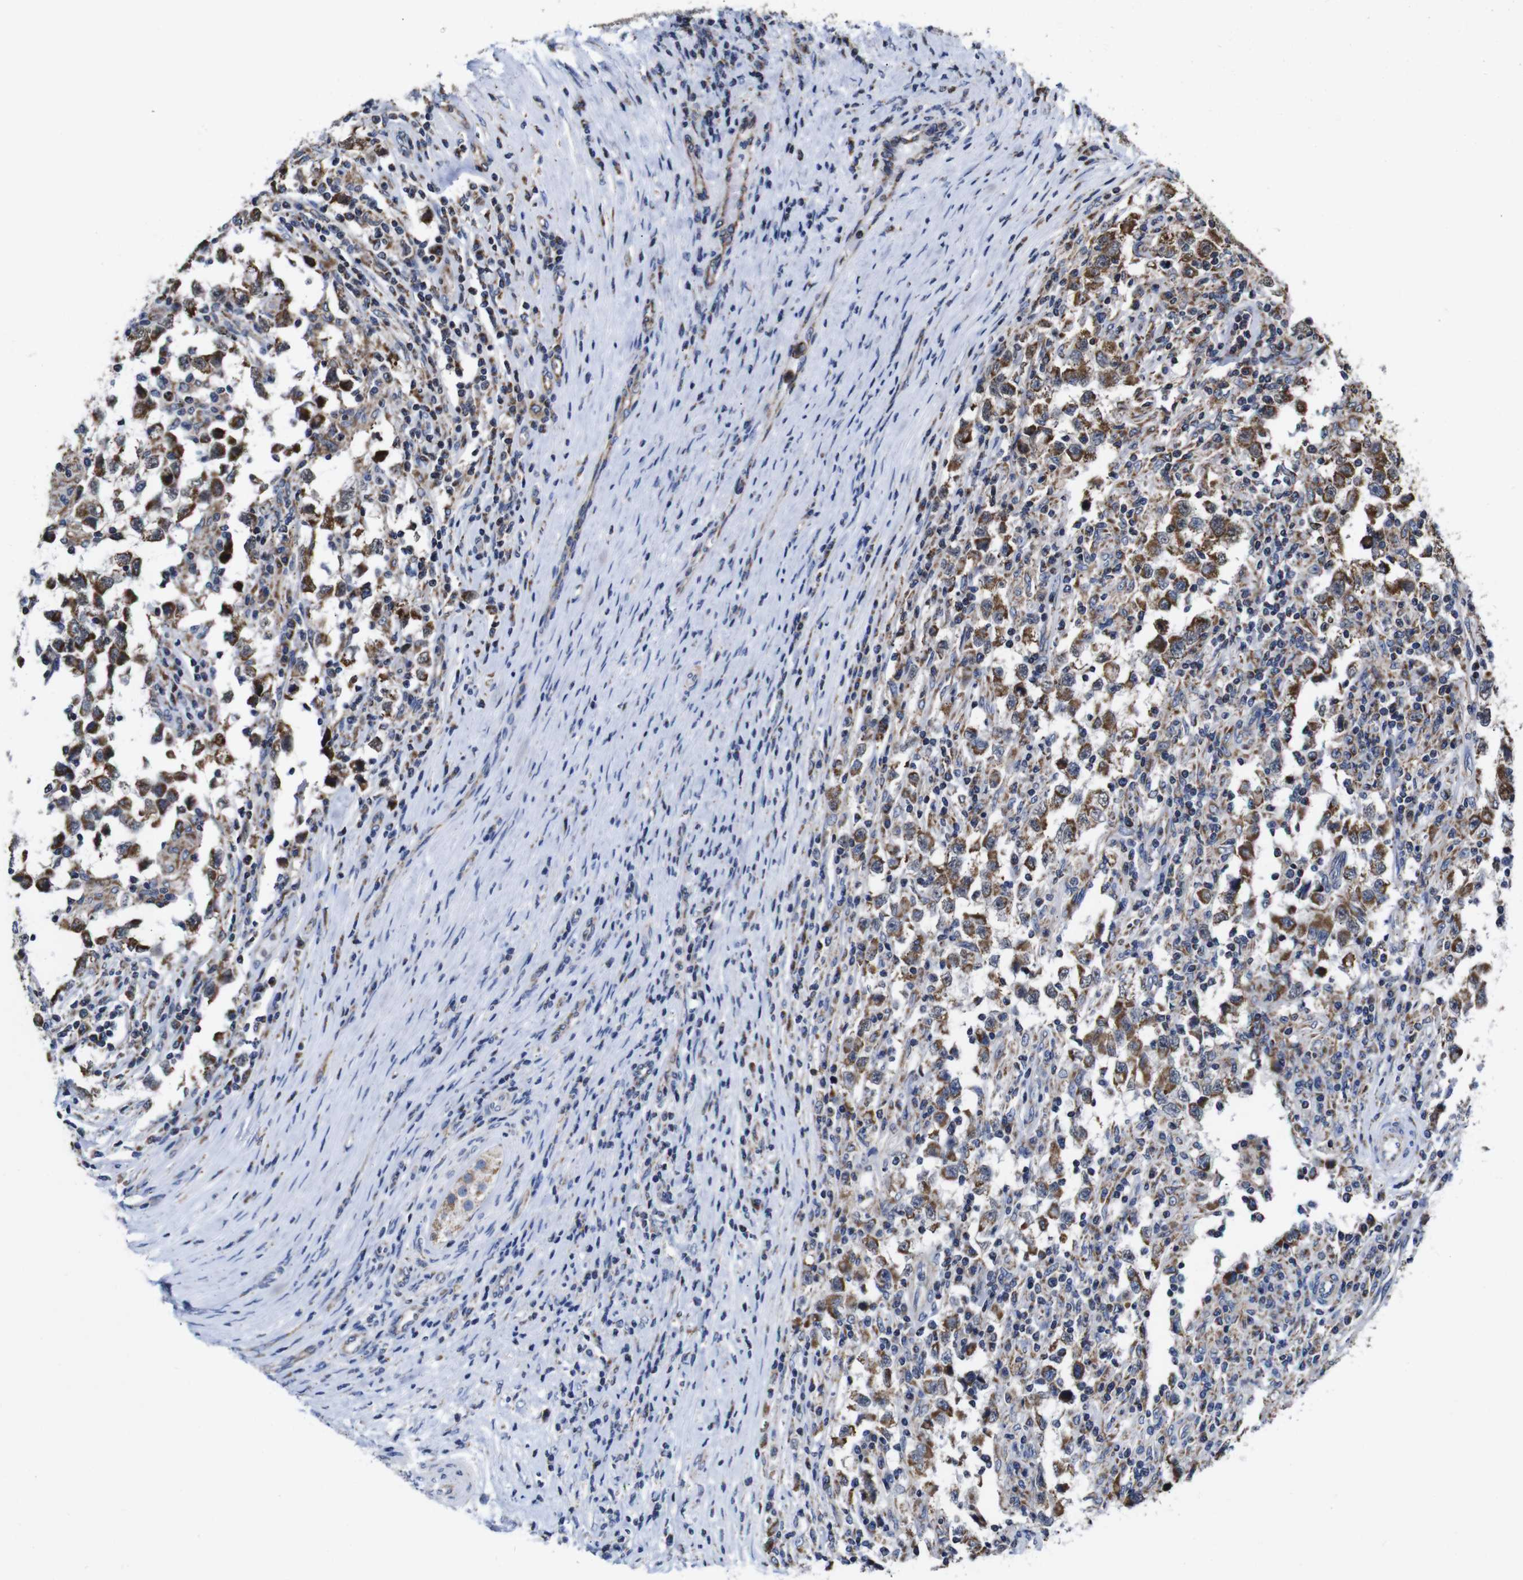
{"staining": {"intensity": "moderate", "quantity": ">75%", "location": "cytoplasmic/membranous"}, "tissue": "testis cancer", "cell_type": "Tumor cells", "image_type": "cancer", "snomed": [{"axis": "morphology", "description": "Carcinoma, Embryonal, NOS"}, {"axis": "topography", "description": "Testis"}], "caption": "Immunohistochemical staining of testis cancer demonstrates medium levels of moderate cytoplasmic/membranous positivity in about >75% of tumor cells.", "gene": "C17orf80", "patient": {"sex": "male", "age": 21}}